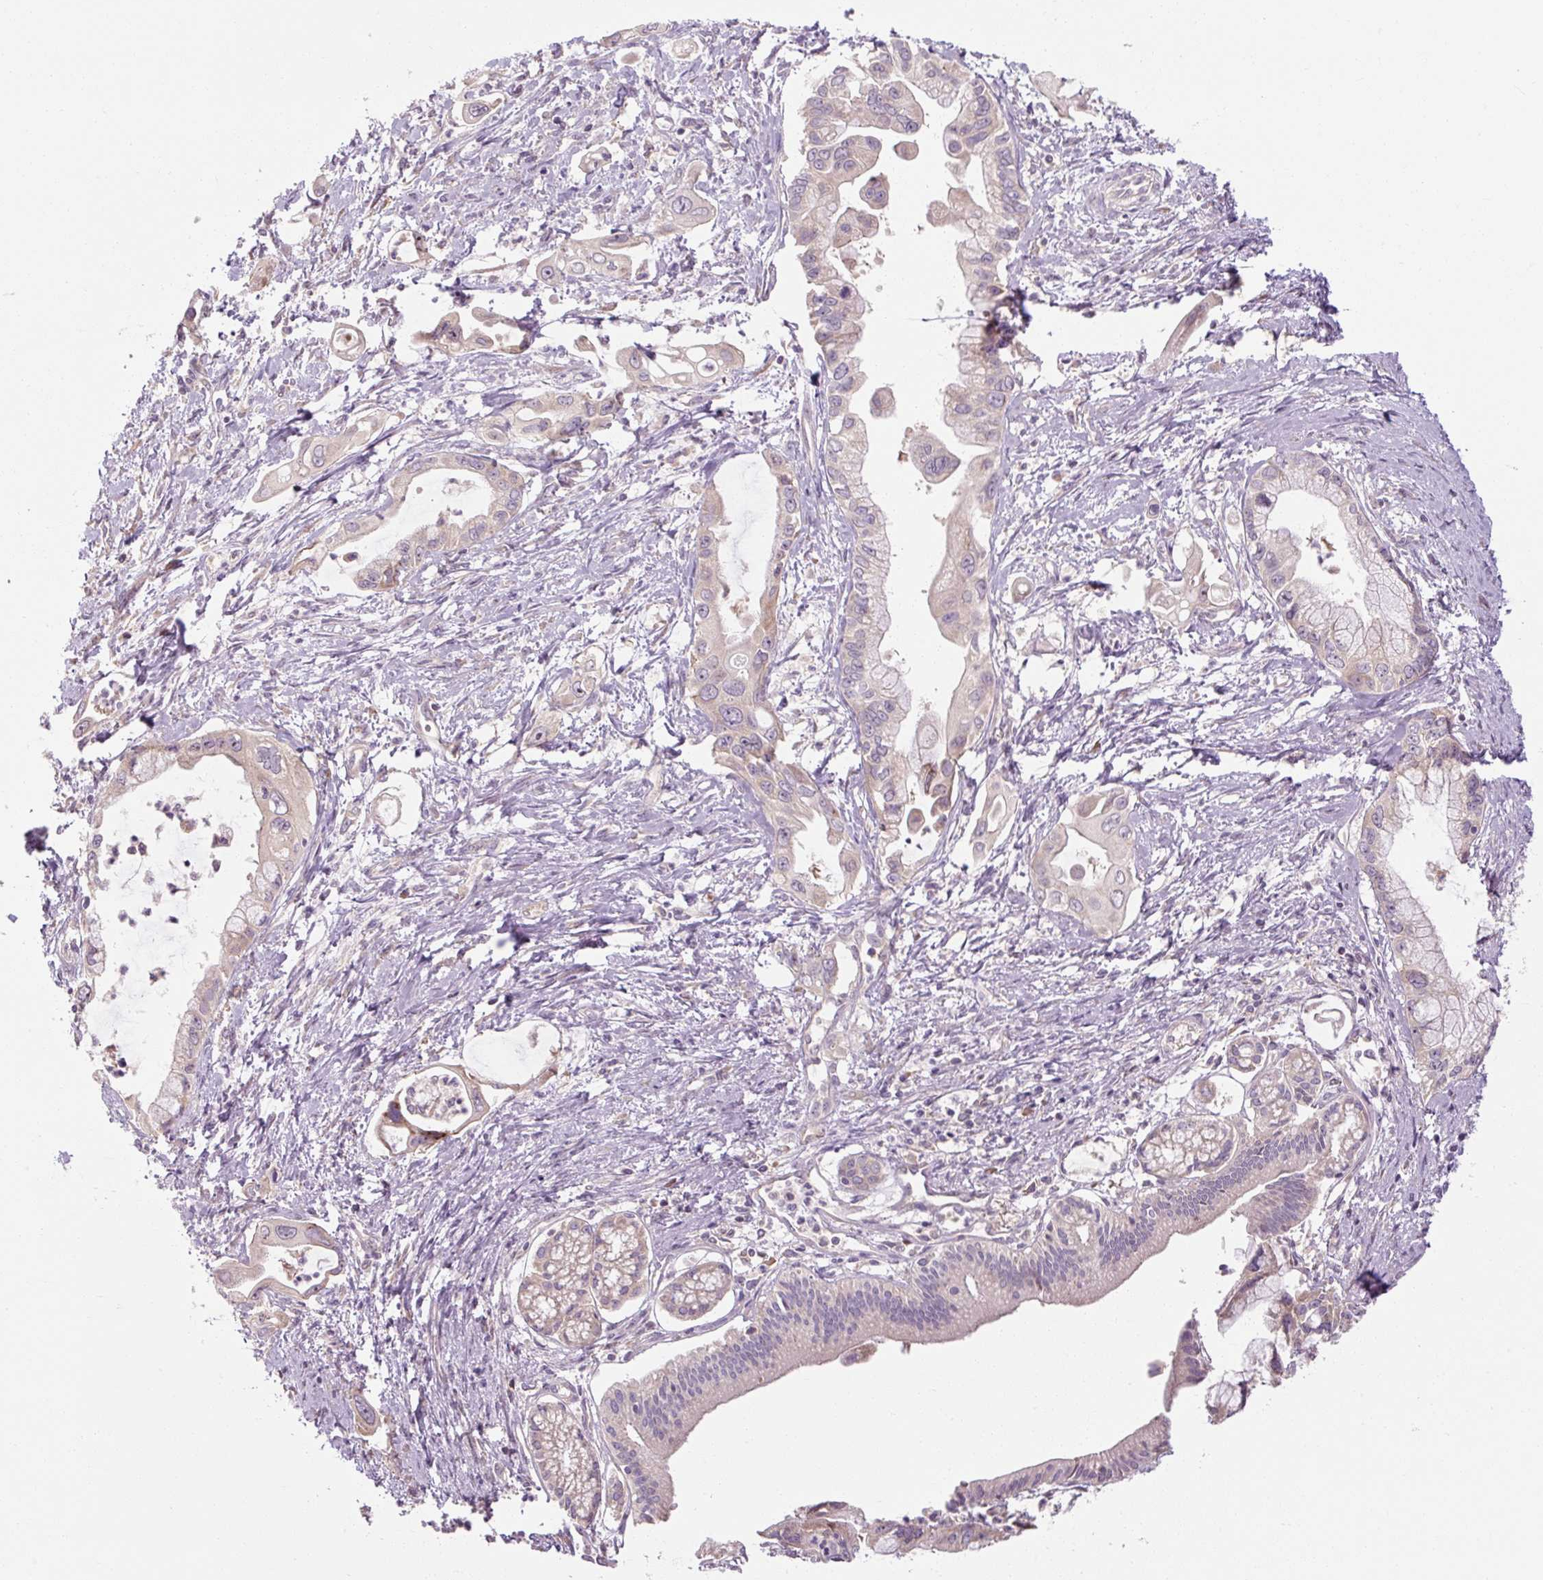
{"staining": {"intensity": "weak", "quantity": "25%-75%", "location": "cytoplasmic/membranous"}, "tissue": "pancreatic cancer", "cell_type": "Tumor cells", "image_type": "cancer", "snomed": [{"axis": "morphology", "description": "Adenocarcinoma, NOS"}, {"axis": "topography", "description": "Pancreas"}], "caption": "Brown immunohistochemical staining in pancreatic cancer (adenocarcinoma) shows weak cytoplasmic/membranous expression in approximately 25%-75% of tumor cells.", "gene": "PRSS48", "patient": {"sex": "male", "age": 61}}